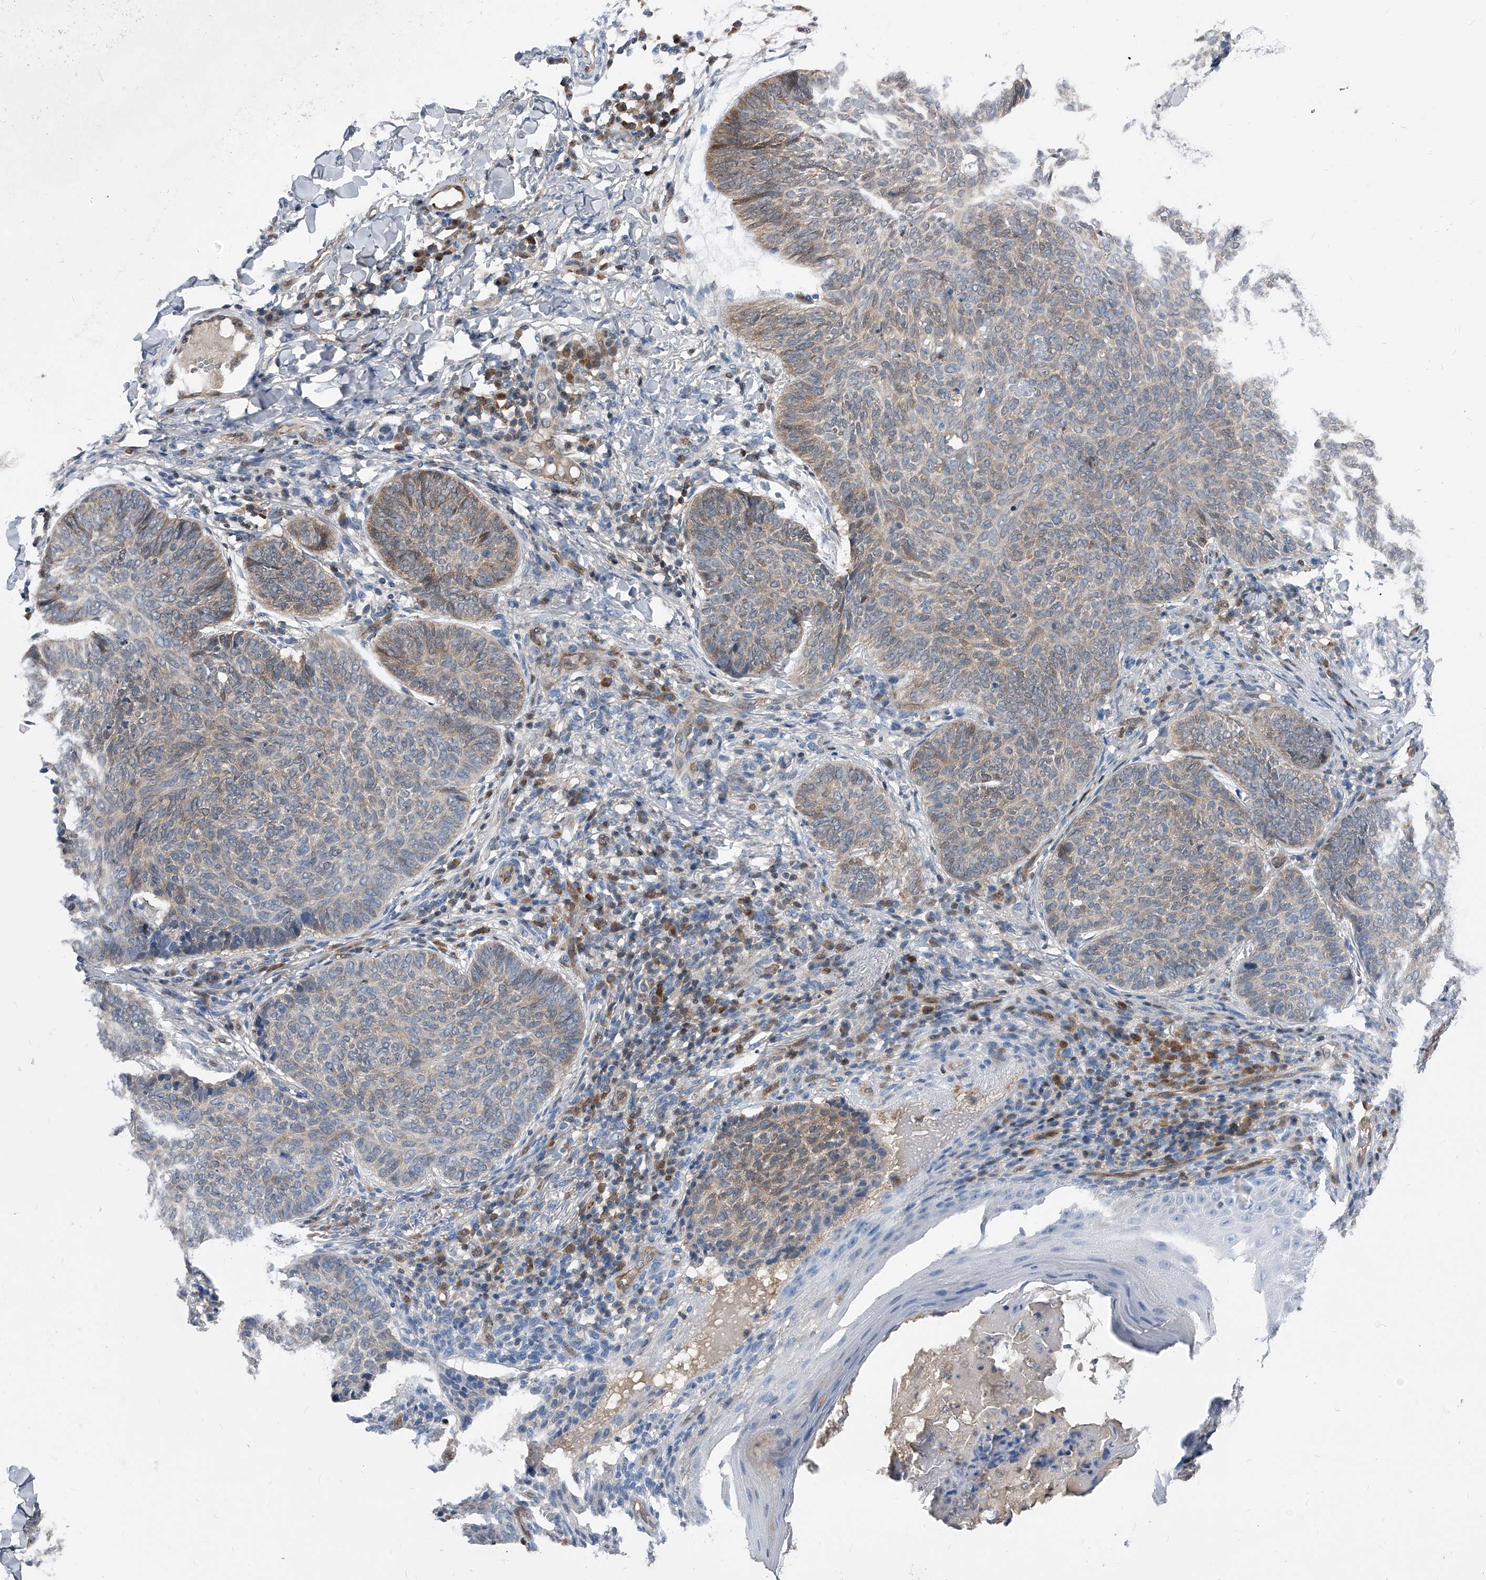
{"staining": {"intensity": "weak", "quantity": "25%-75%", "location": "cytoplasmic/membranous"}, "tissue": "skin cancer", "cell_type": "Tumor cells", "image_type": "cancer", "snomed": [{"axis": "morphology", "description": "Normal tissue, NOS"}, {"axis": "morphology", "description": "Basal cell carcinoma"}, {"axis": "topography", "description": "Skin"}], "caption": "Brown immunohistochemical staining in skin basal cell carcinoma reveals weak cytoplasmic/membranous staining in approximately 25%-75% of tumor cells. (IHC, brightfield microscopy, high magnification).", "gene": "MAP2K6", "patient": {"sex": "male", "age": 50}}